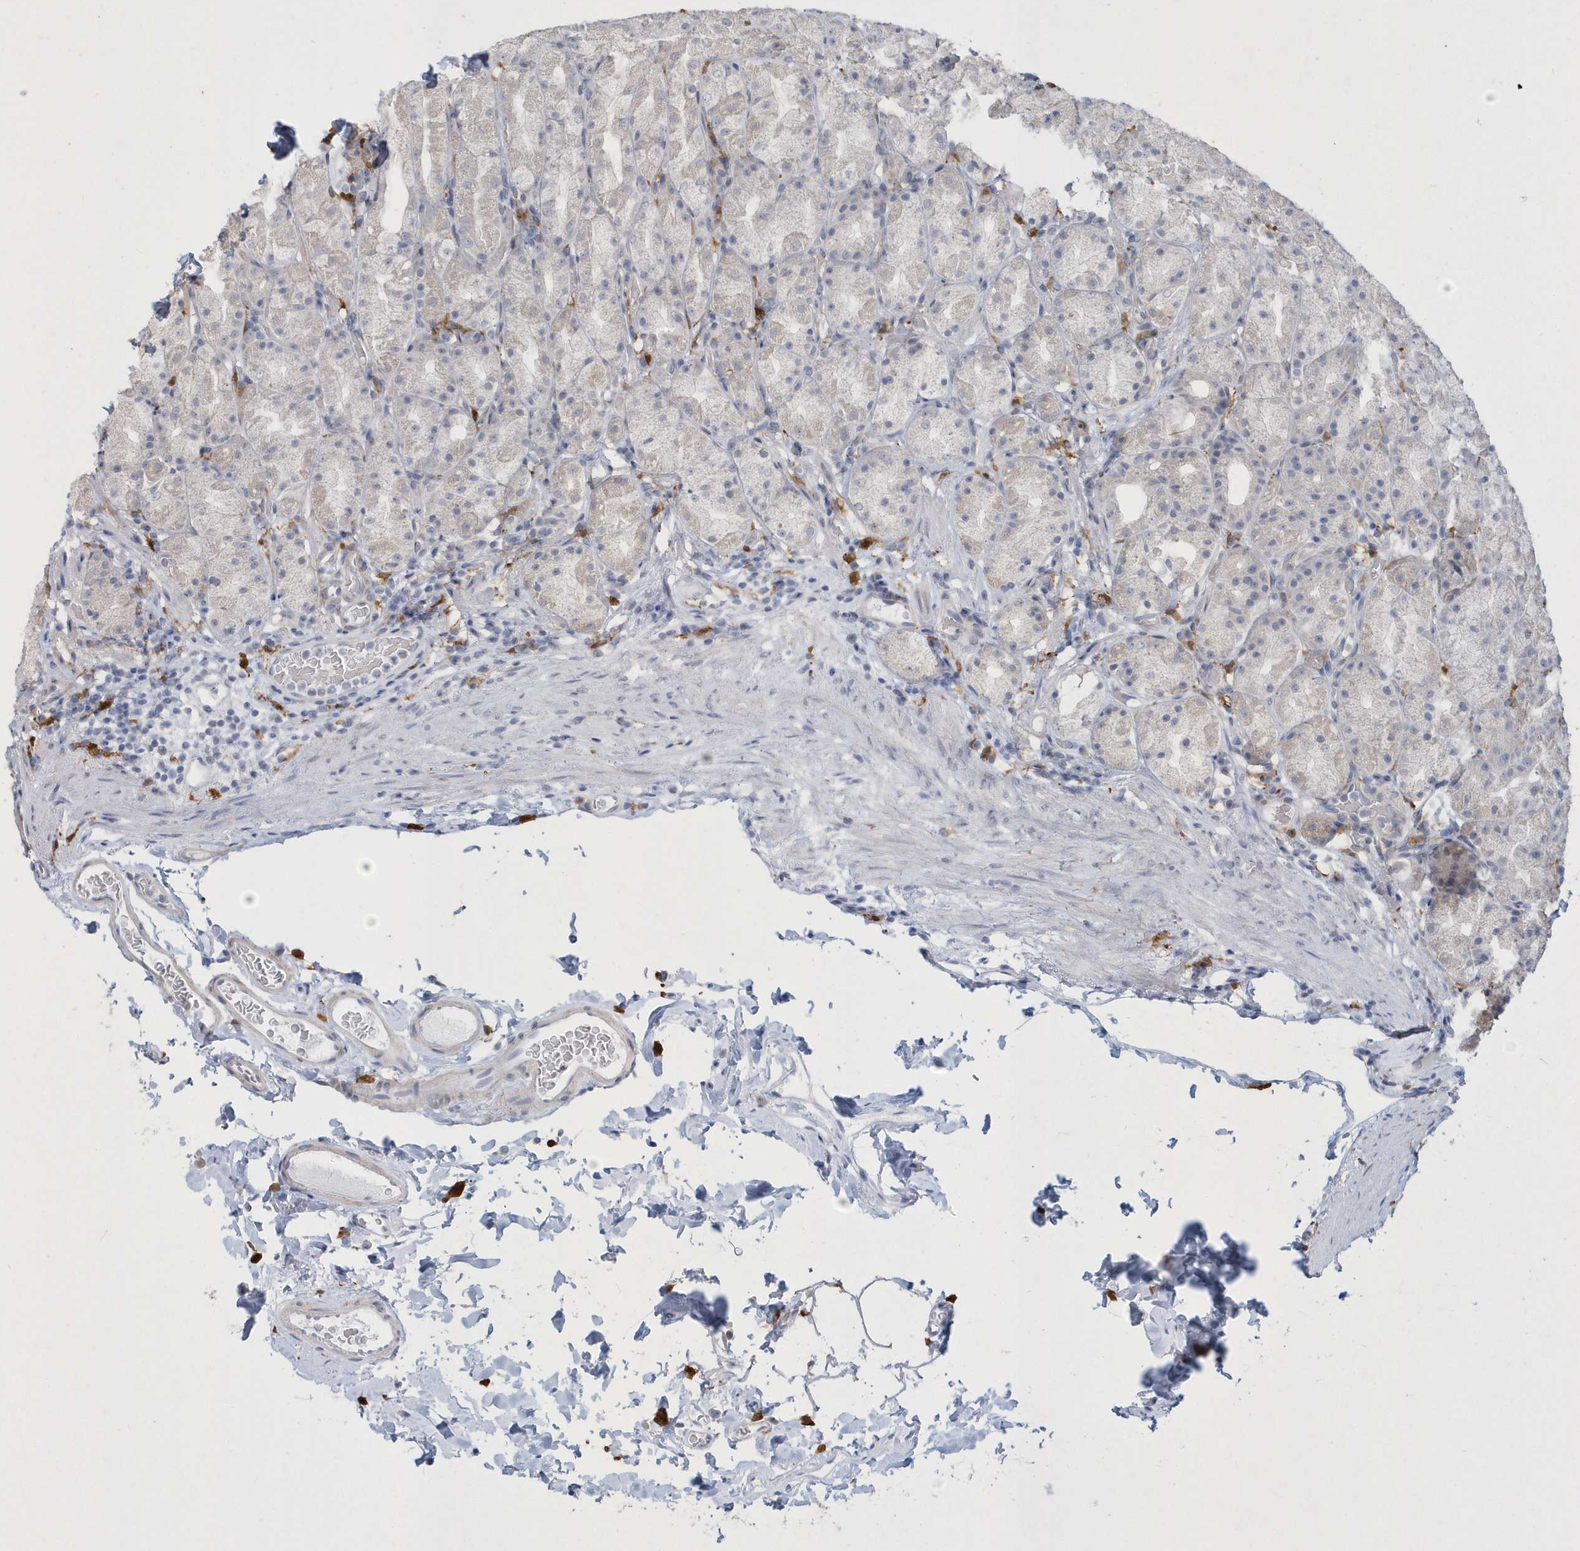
{"staining": {"intensity": "negative", "quantity": "none", "location": "none"}, "tissue": "stomach", "cell_type": "Glandular cells", "image_type": "normal", "snomed": [{"axis": "morphology", "description": "Normal tissue, NOS"}, {"axis": "topography", "description": "Stomach, upper"}], "caption": "IHC histopathology image of normal stomach: stomach stained with DAB displays no significant protein positivity in glandular cells.", "gene": "TSPEAR", "patient": {"sex": "male", "age": 68}}